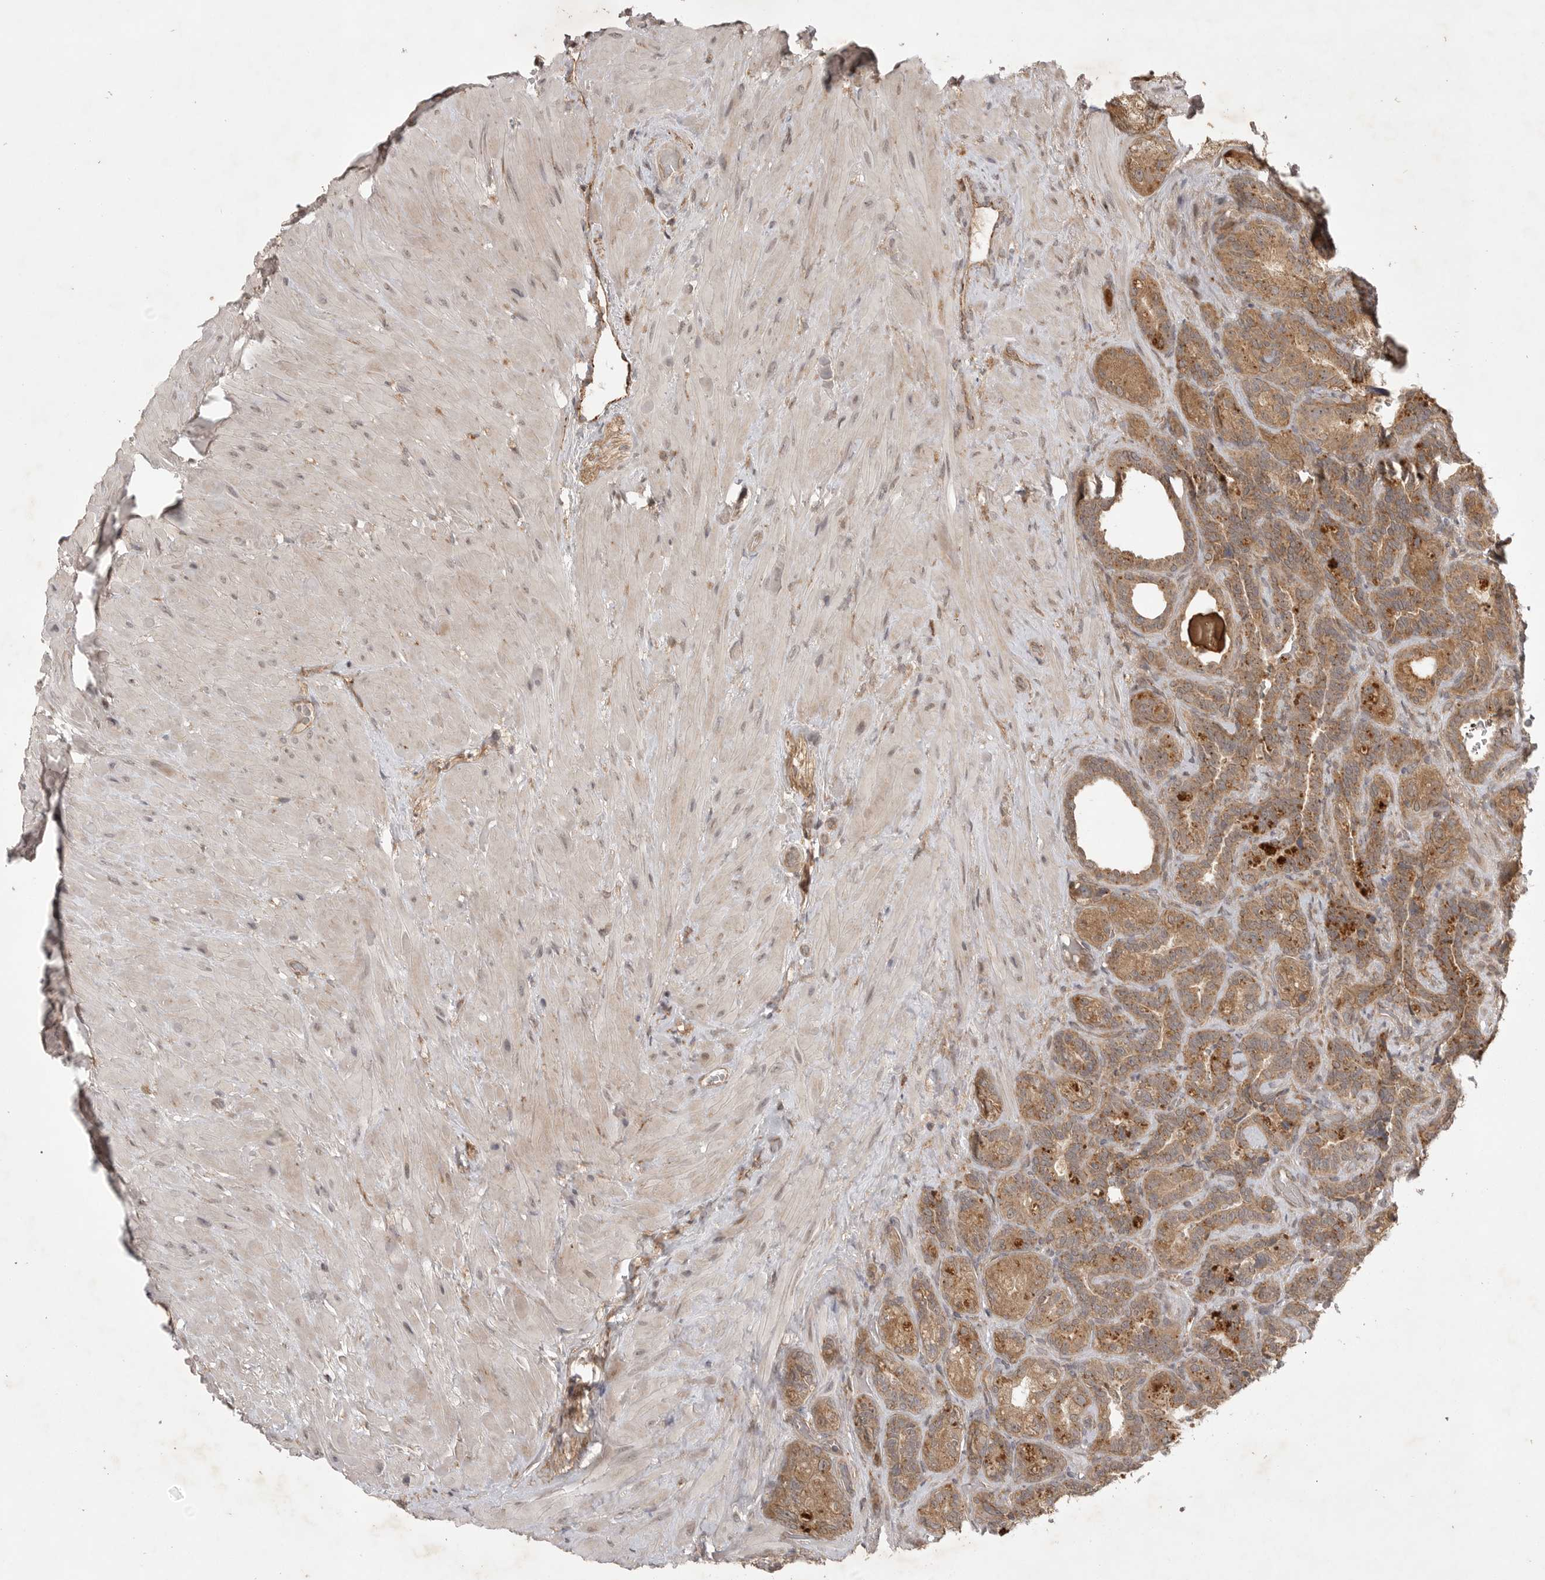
{"staining": {"intensity": "moderate", "quantity": ">75%", "location": "cytoplasmic/membranous"}, "tissue": "seminal vesicle", "cell_type": "Glandular cells", "image_type": "normal", "snomed": [{"axis": "morphology", "description": "Normal tissue, NOS"}, {"axis": "topography", "description": "Prostate"}, {"axis": "topography", "description": "Seminal veicle"}], "caption": "A brown stain labels moderate cytoplasmic/membranous staining of a protein in glandular cells of normal human seminal vesicle.", "gene": "ZNF232", "patient": {"sex": "male", "age": 67}}